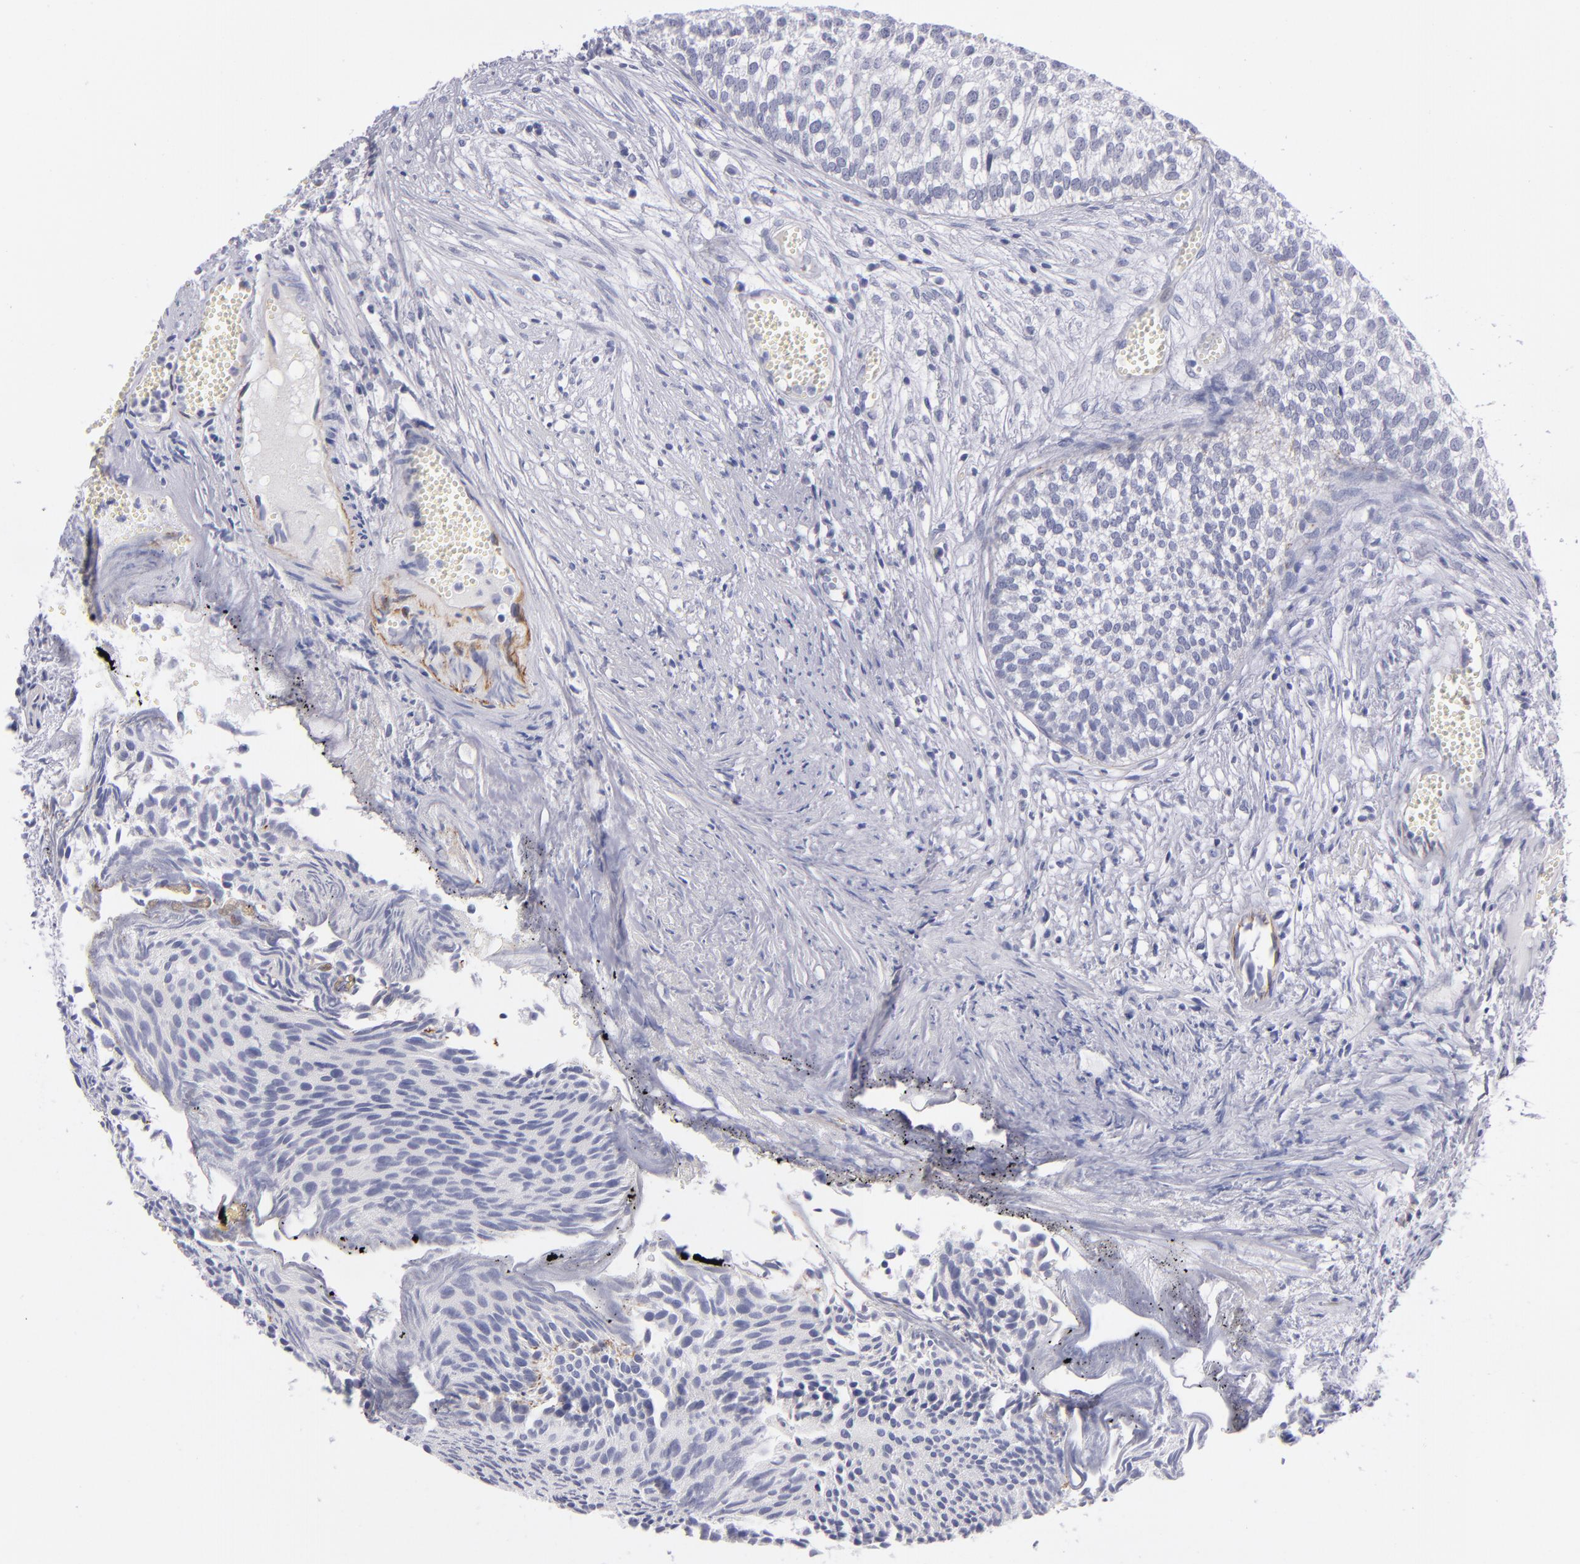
{"staining": {"intensity": "negative", "quantity": "none", "location": "none"}, "tissue": "urothelial cancer", "cell_type": "Tumor cells", "image_type": "cancer", "snomed": [{"axis": "morphology", "description": "Urothelial carcinoma, Low grade"}, {"axis": "topography", "description": "Urinary bladder"}], "caption": "This is an immunohistochemistry image of human urothelial cancer. There is no positivity in tumor cells.", "gene": "ITGB4", "patient": {"sex": "male", "age": 84}}